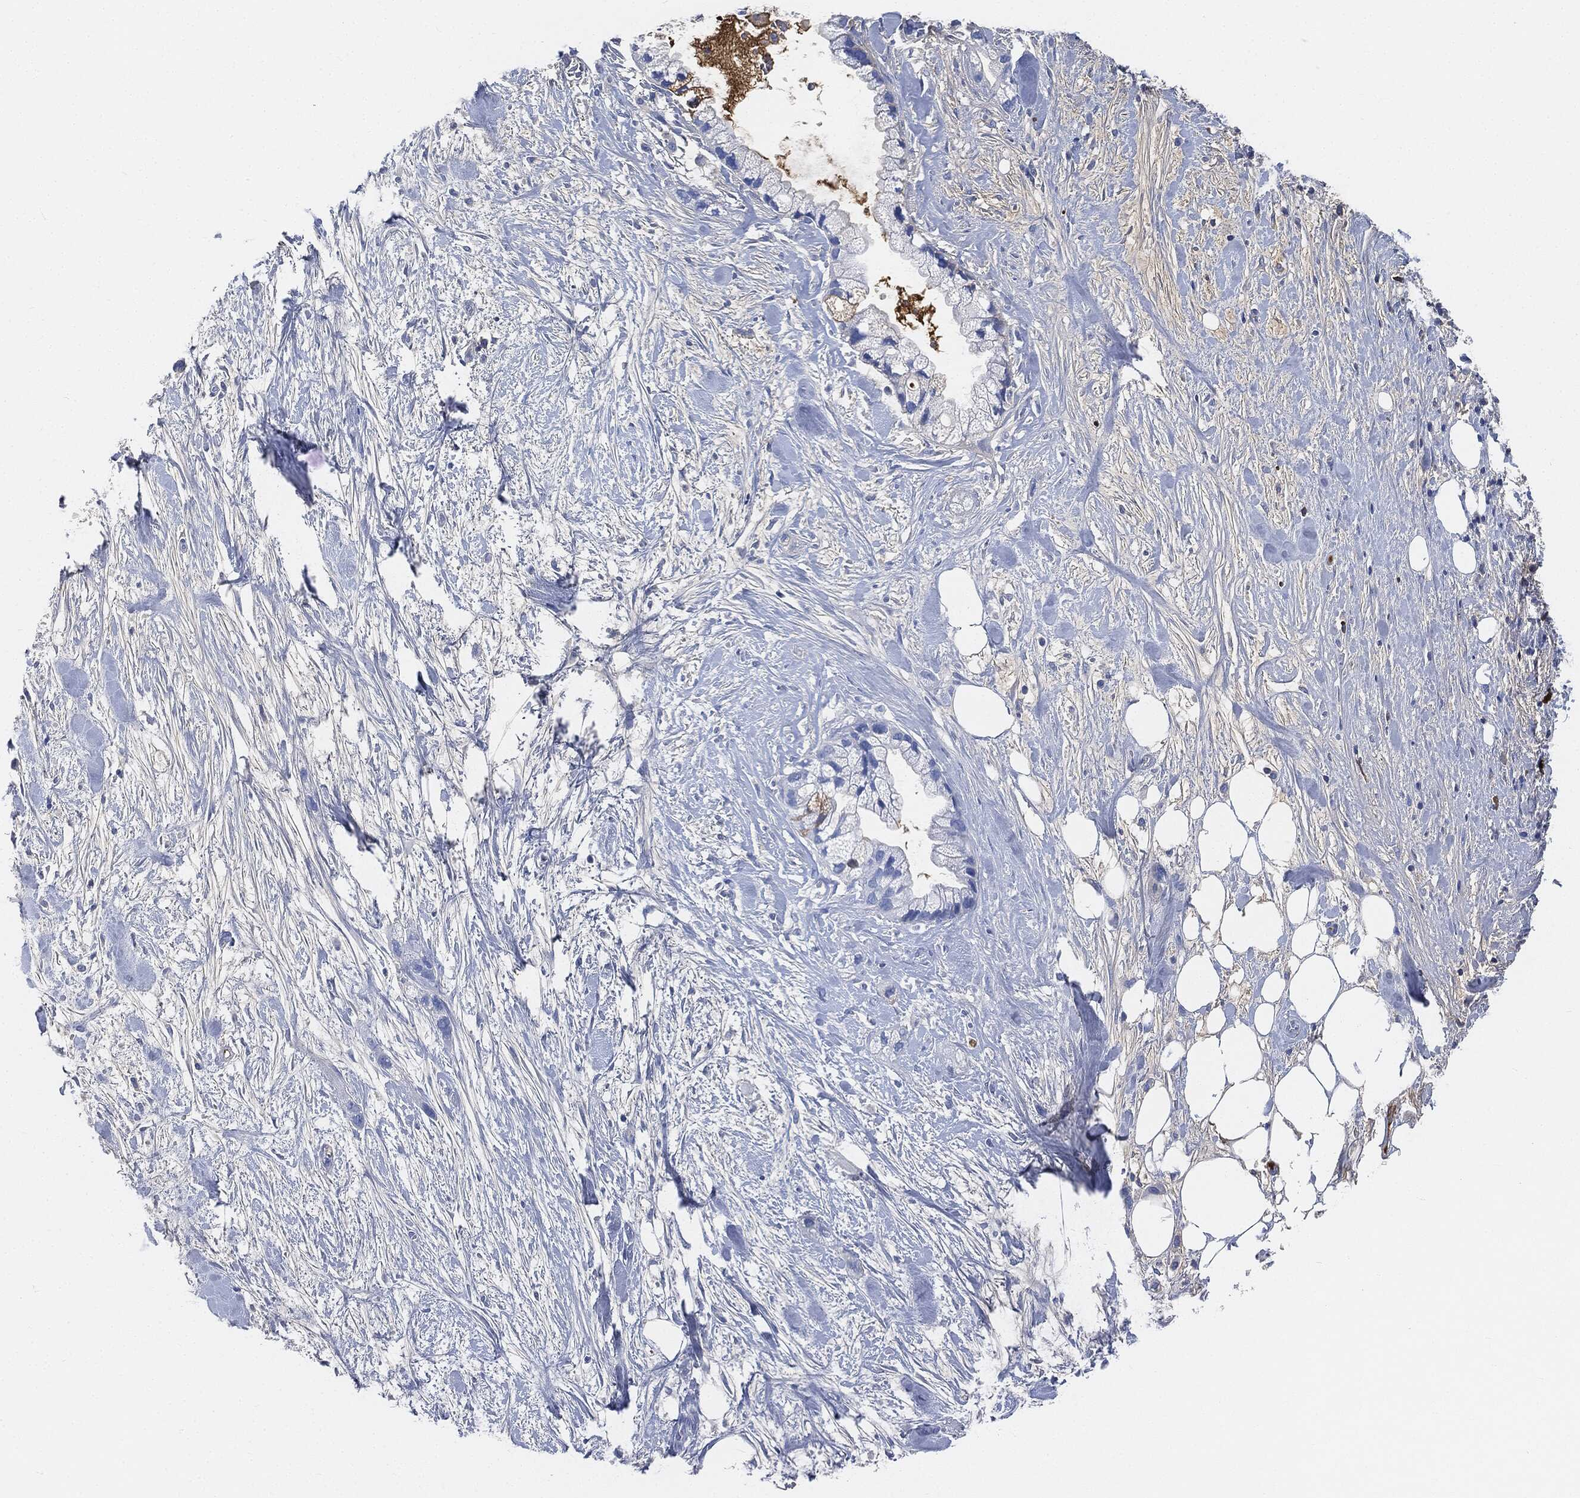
{"staining": {"intensity": "negative", "quantity": "none", "location": "none"}, "tissue": "pancreatic cancer", "cell_type": "Tumor cells", "image_type": "cancer", "snomed": [{"axis": "morphology", "description": "Adenocarcinoma, NOS"}, {"axis": "topography", "description": "Pancreas"}], "caption": "Adenocarcinoma (pancreatic) was stained to show a protein in brown. There is no significant expression in tumor cells. The staining is performed using DAB brown chromogen with nuclei counter-stained in using hematoxylin.", "gene": "IGLV6-57", "patient": {"sex": "male", "age": 44}}